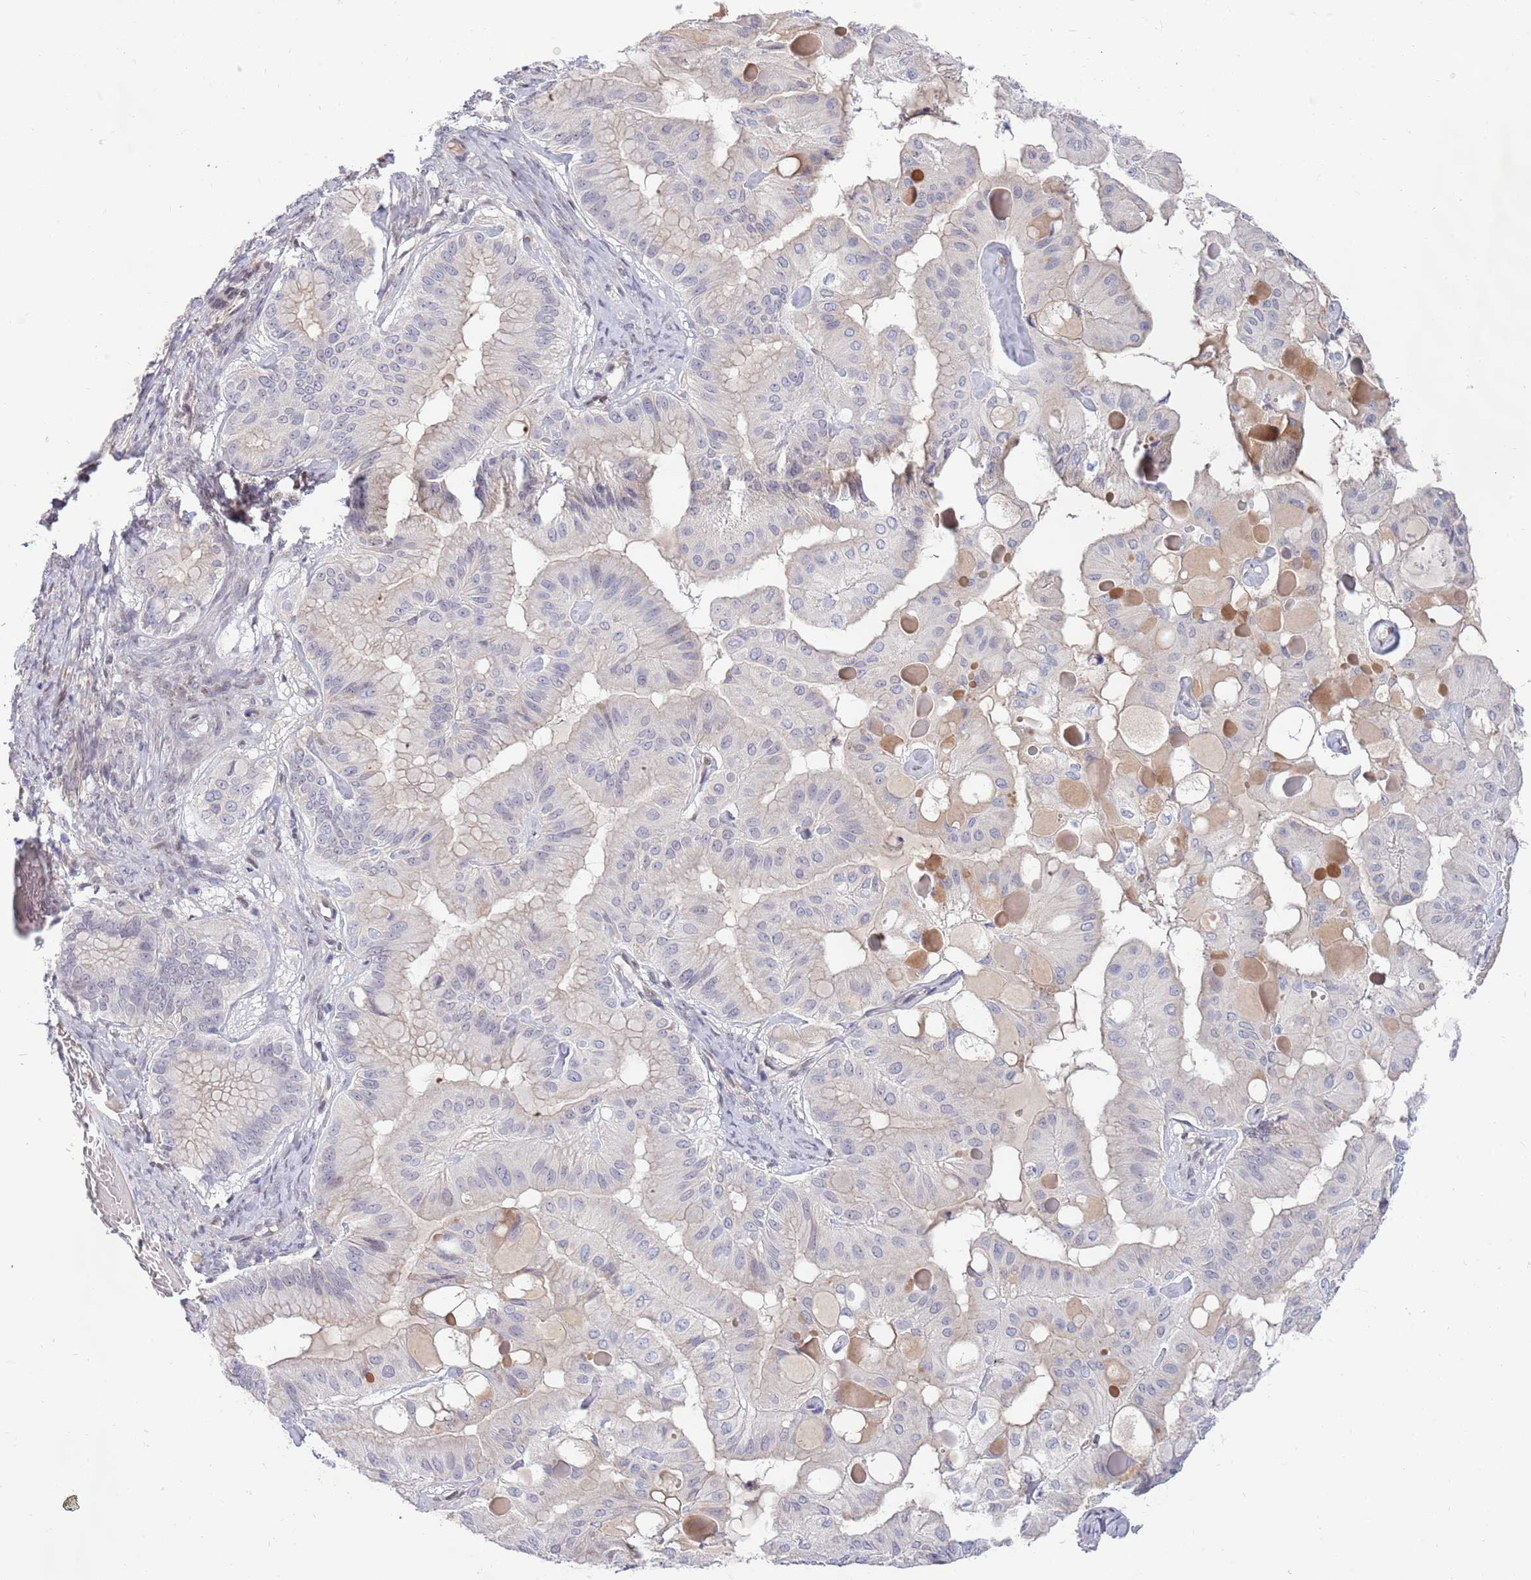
{"staining": {"intensity": "negative", "quantity": "none", "location": "none"}, "tissue": "ovarian cancer", "cell_type": "Tumor cells", "image_type": "cancer", "snomed": [{"axis": "morphology", "description": "Cystadenocarcinoma, mucinous, NOS"}, {"axis": "topography", "description": "Ovary"}], "caption": "Tumor cells are negative for protein expression in human ovarian mucinous cystadenocarcinoma. (Brightfield microscopy of DAB (3,3'-diaminobenzidine) IHC at high magnification).", "gene": "NLRP6", "patient": {"sex": "female", "age": 61}}